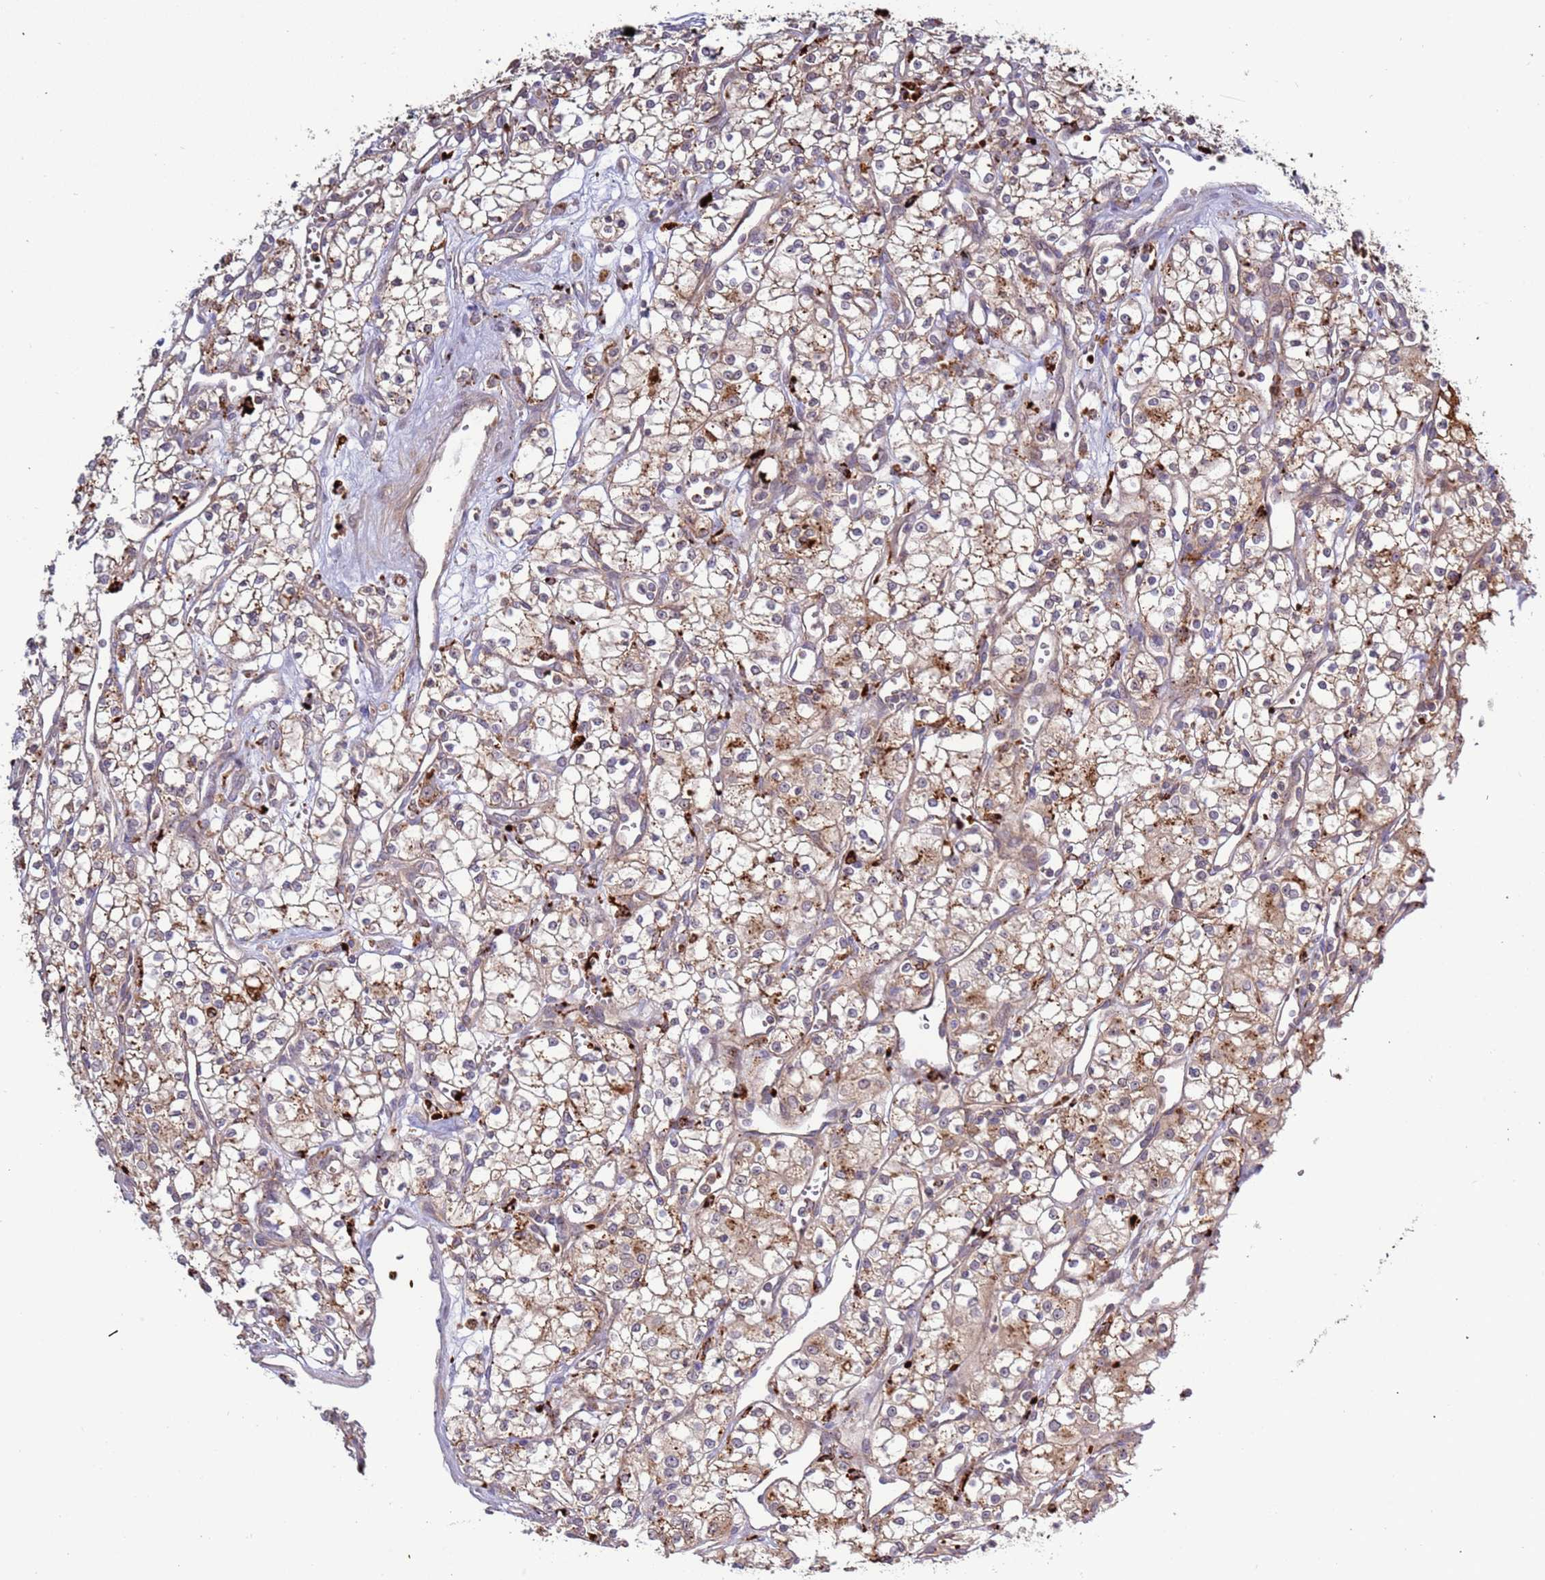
{"staining": {"intensity": "moderate", "quantity": ">75%", "location": "cytoplasmic/membranous"}, "tissue": "renal cancer", "cell_type": "Tumor cells", "image_type": "cancer", "snomed": [{"axis": "morphology", "description": "Adenocarcinoma, NOS"}, {"axis": "topography", "description": "Kidney"}], "caption": "Protein expression analysis of human renal adenocarcinoma reveals moderate cytoplasmic/membranous staining in approximately >75% of tumor cells. (IHC, brightfield microscopy, high magnification).", "gene": "VPS36", "patient": {"sex": "male", "age": 59}}